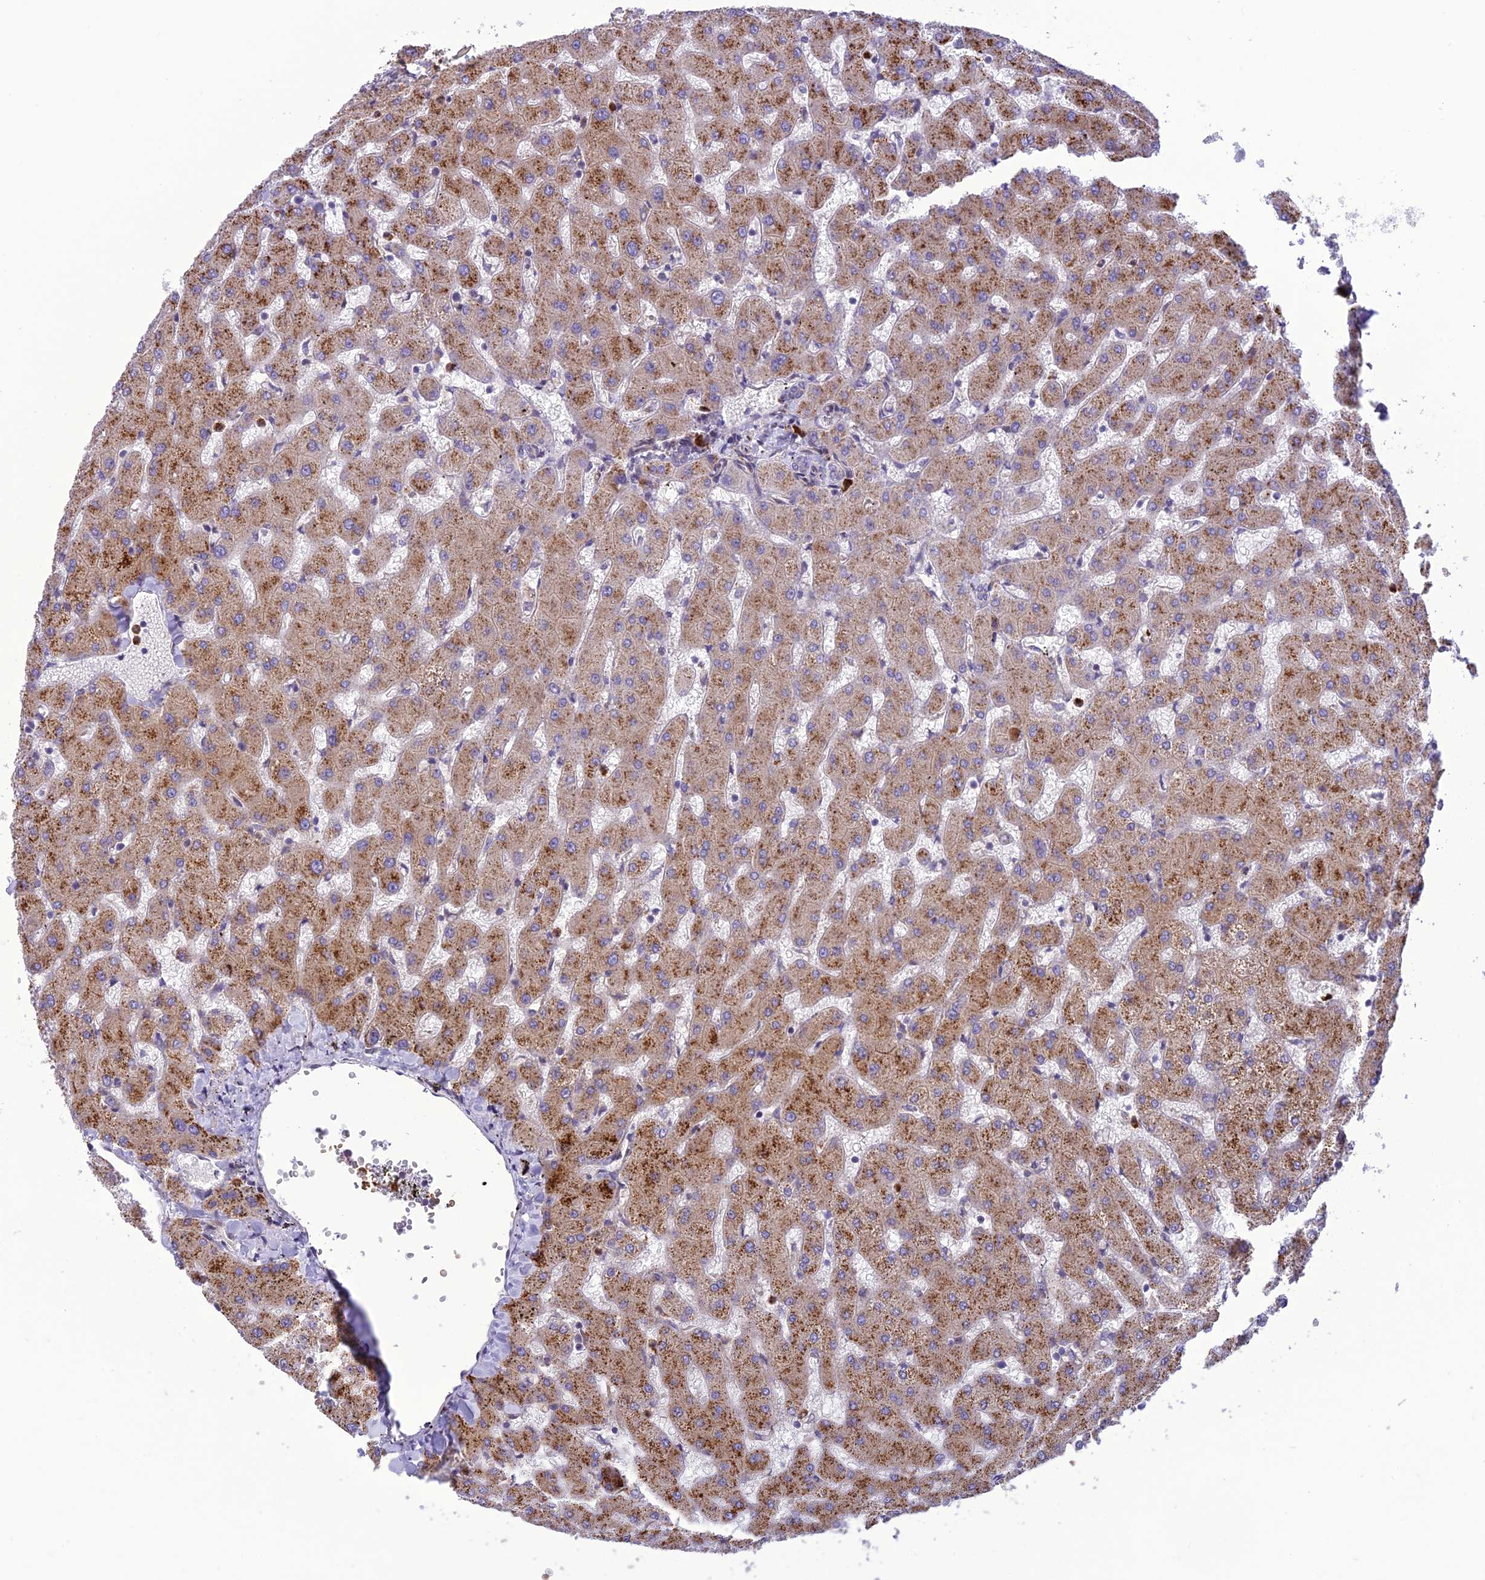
{"staining": {"intensity": "negative", "quantity": "none", "location": "none"}, "tissue": "liver", "cell_type": "Cholangiocytes", "image_type": "normal", "snomed": [{"axis": "morphology", "description": "Normal tissue, NOS"}, {"axis": "topography", "description": "Liver"}], "caption": "This is an immunohistochemistry (IHC) photomicrograph of normal liver. There is no staining in cholangiocytes.", "gene": "JMY", "patient": {"sex": "female", "age": 63}}